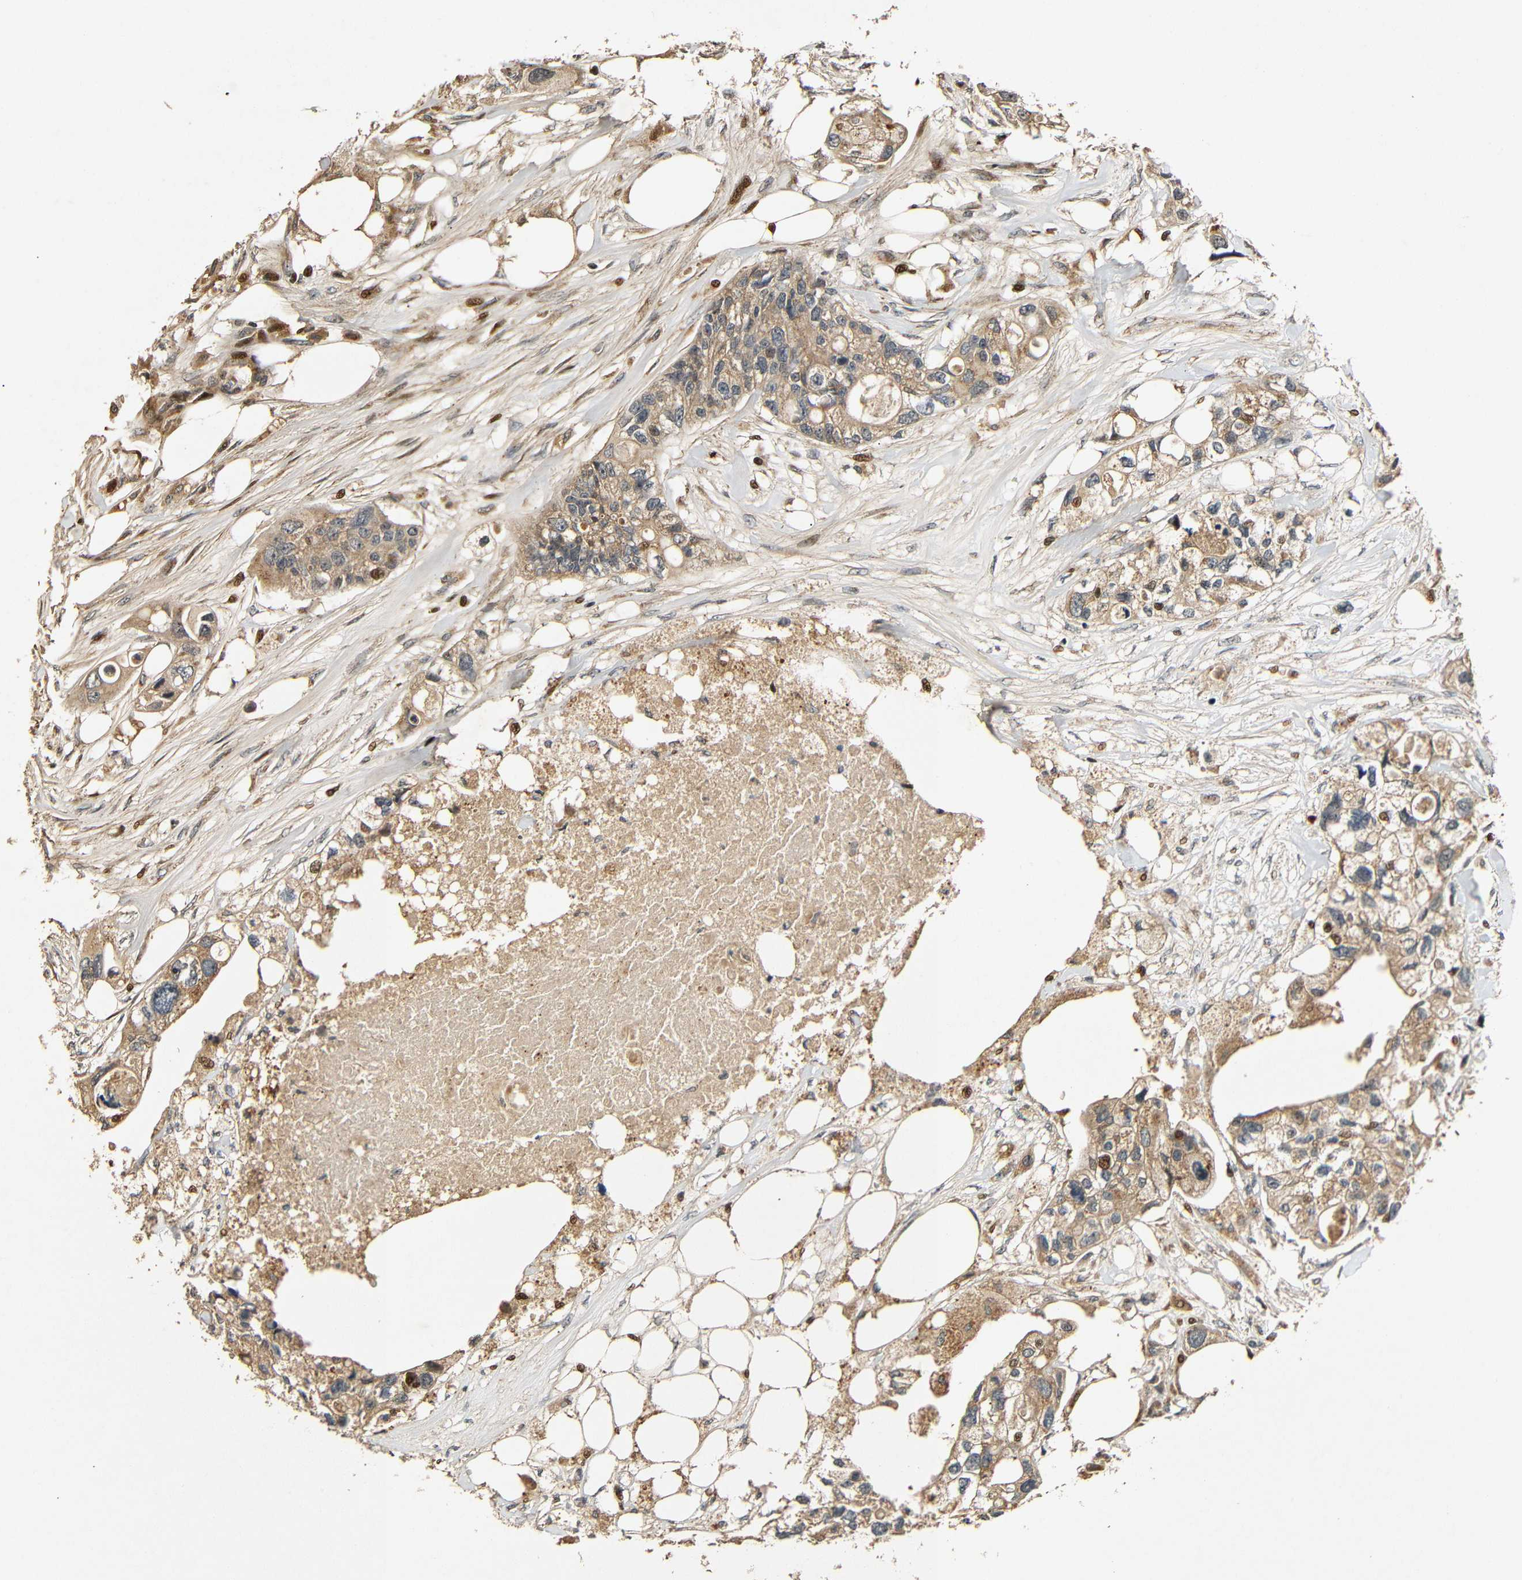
{"staining": {"intensity": "moderate", "quantity": ">75%", "location": "cytoplasmic/membranous,nuclear"}, "tissue": "colorectal cancer", "cell_type": "Tumor cells", "image_type": "cancer", "snomed": [{"axis": "morphology", "description": "Adenocarcinoma, NOS"}, {"axis": "topography", "description": "Colon"}], "caption": "Immunohistochemical staining of human colorectal cancer (adenocarcinoma) shows medium levels of moderate cytoplasmic/membranous and nuclear positivity in about >75% of tumor cells. The protein of interest is shown in brown color, while the nuclei are stained blue.", "gene": "KAZALD1", "patient": {"sex": "female", "age": 57}}